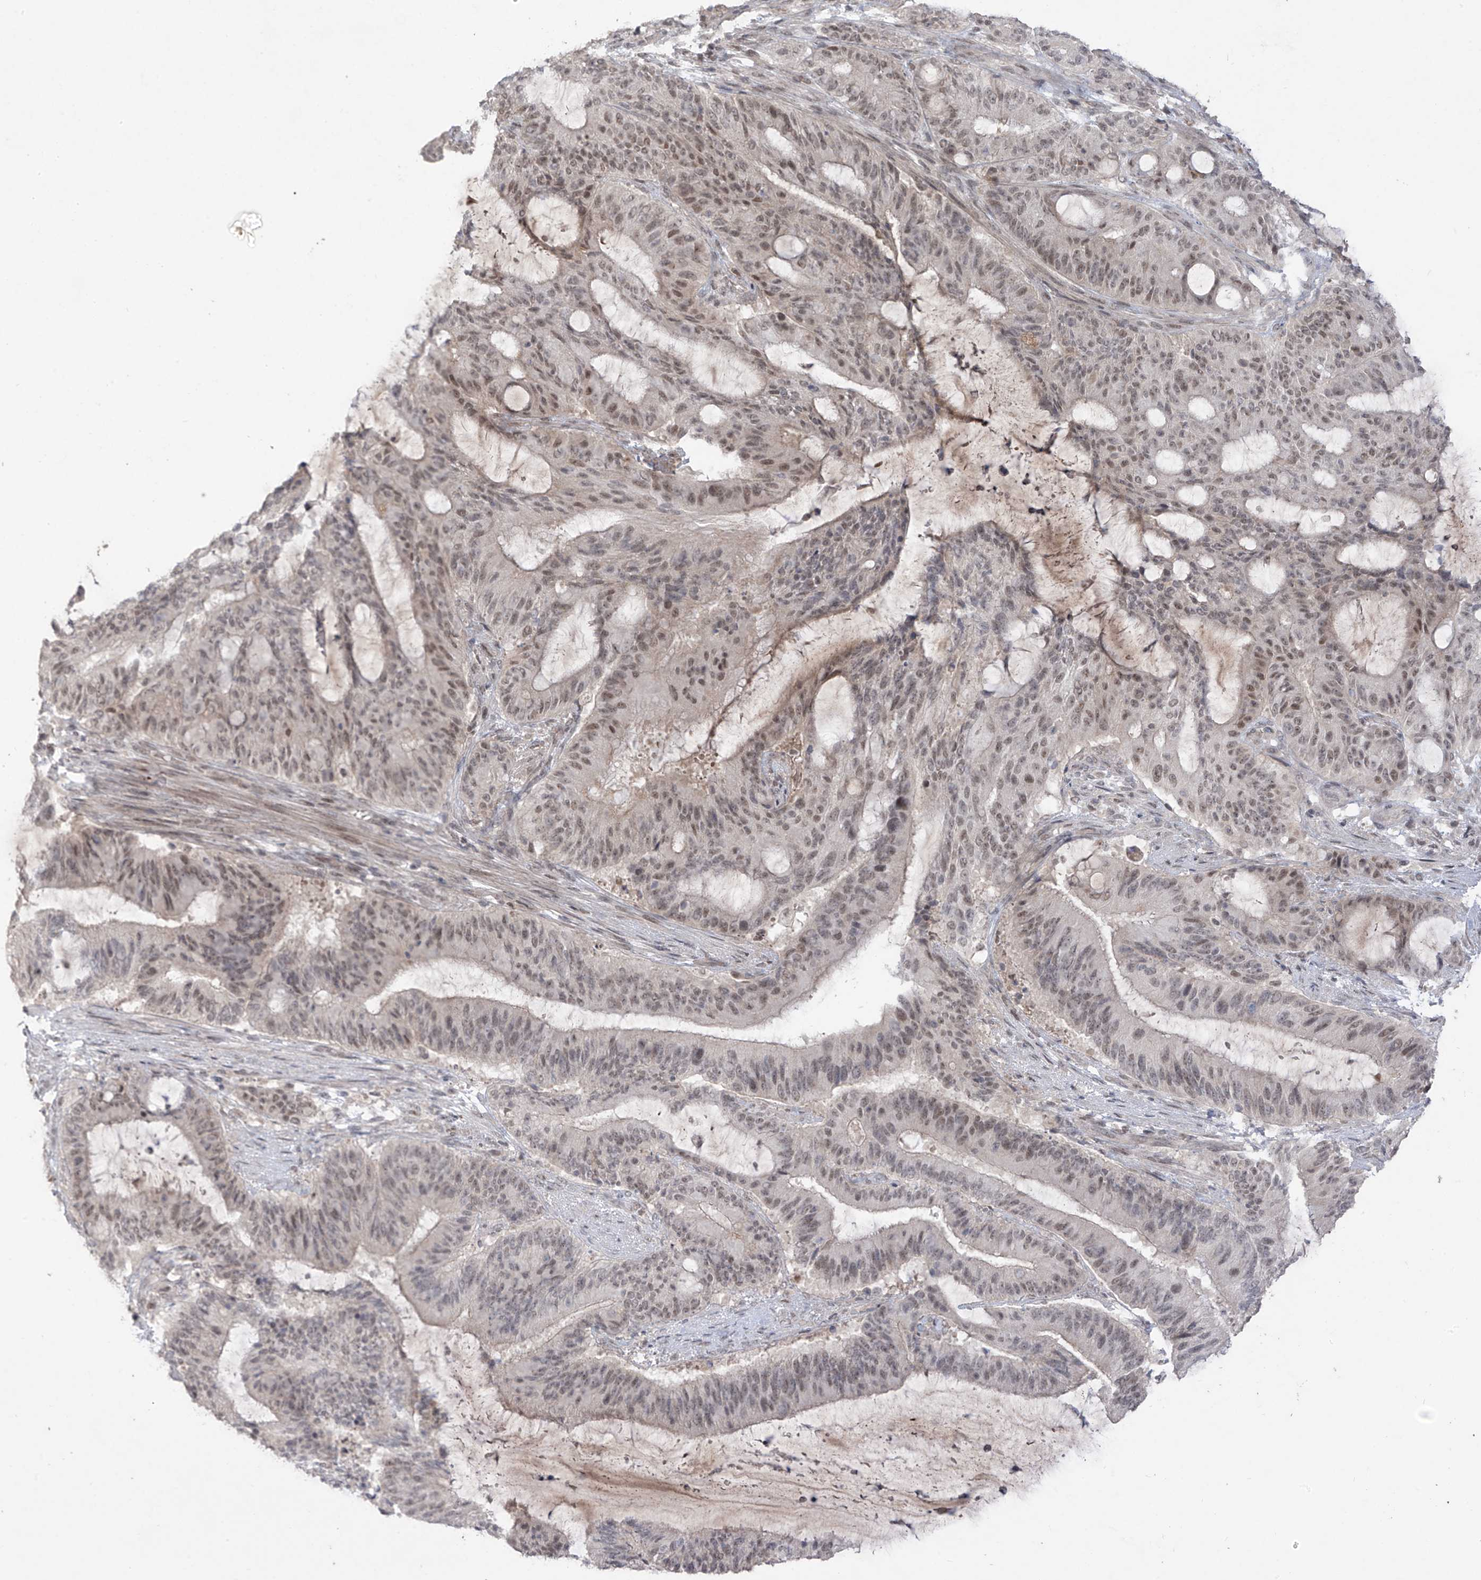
{"staining": {"intensity": "moderate", "quantity": "25%-75%", "location": "nuclear"}, "tissue": "liver cancer", "cell_type": "Tumor cells", "image_type": "cancer", "snomed": [{"axis": "morphology", "description": "Normal tissue, NOS"}, {"axis": "morphology", "description": "Cholangiocarcinoma"}, {"axis": "topography", "description": "Liver"}, {"axis": "topography", "description": "Peripheral nerve tissue"}], "caption": "IHC image of human liver cholangiocarcinoma stained for a protein (brown), which displays medium levels of moderate nuclear expression in about 25%-75% of tumor cells.", "gene": "OGT", "patient": {"sex": "female", "age": 73}}